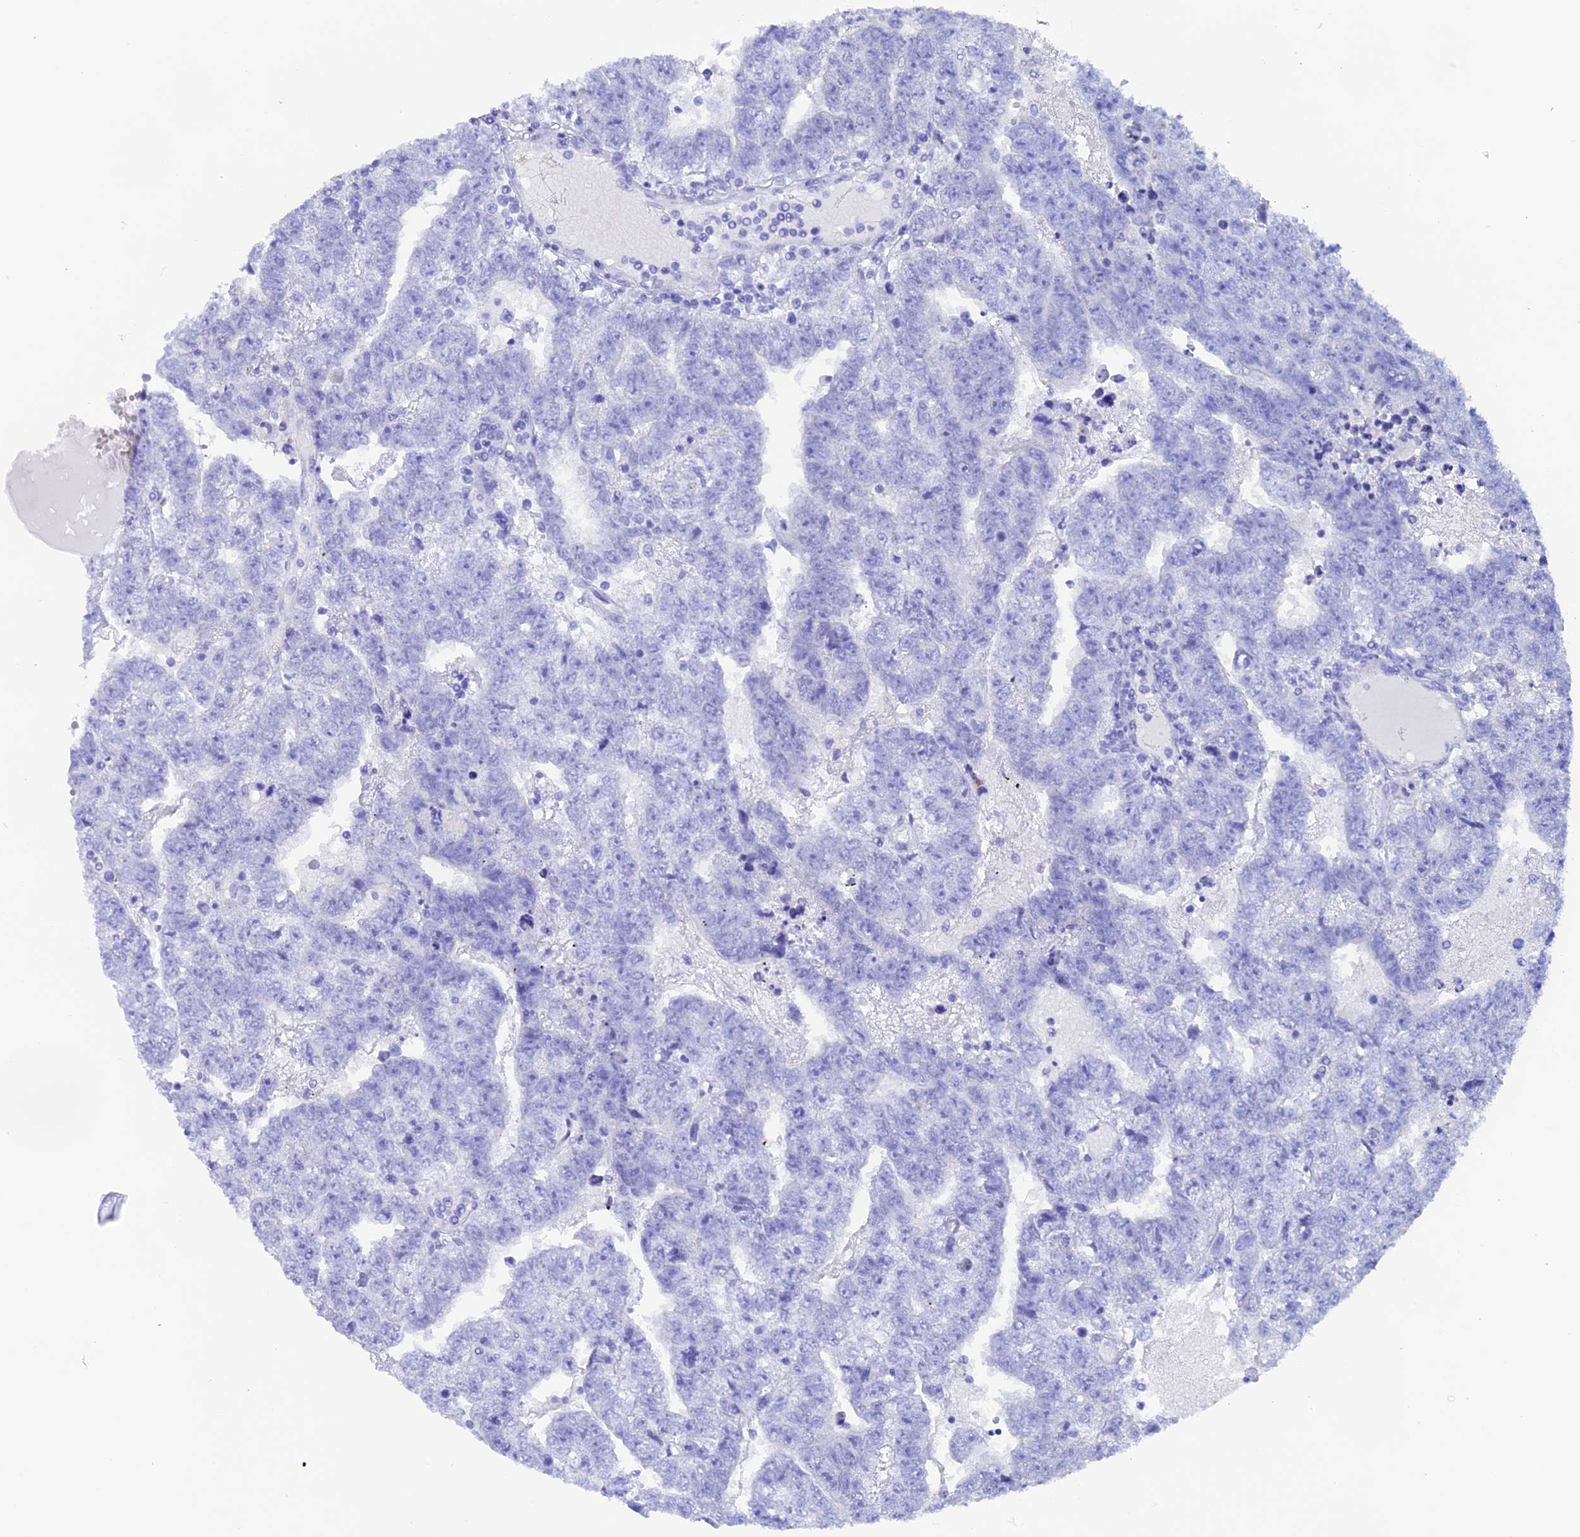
{"staining": {"intensity": "negative", "quantity": "none", "location": "none"}, "tissue": "testis cancer", "cell_type": "Tumor cells", "image_type": "cancer", "snomed": [{"axis": "morphology", "description": "Carcinoma, Embryonal, NOS"}, {"axis": "topography", "description": "Testis"}], "caption": "An IHC photomicrograph of testis embryonal carcinoma is shown. There is no staining in tumor cells of testis embryonal carcinoma. (Stains: DAB (3,3'-diaminobenzidine) immunohistochemistry (IHC) with hematoxylin counter stain, Microscopy: brightfield microscopy at high magnification).", "gene": "ANKRD29", "patient": {"sex": "male", "age": 25}}